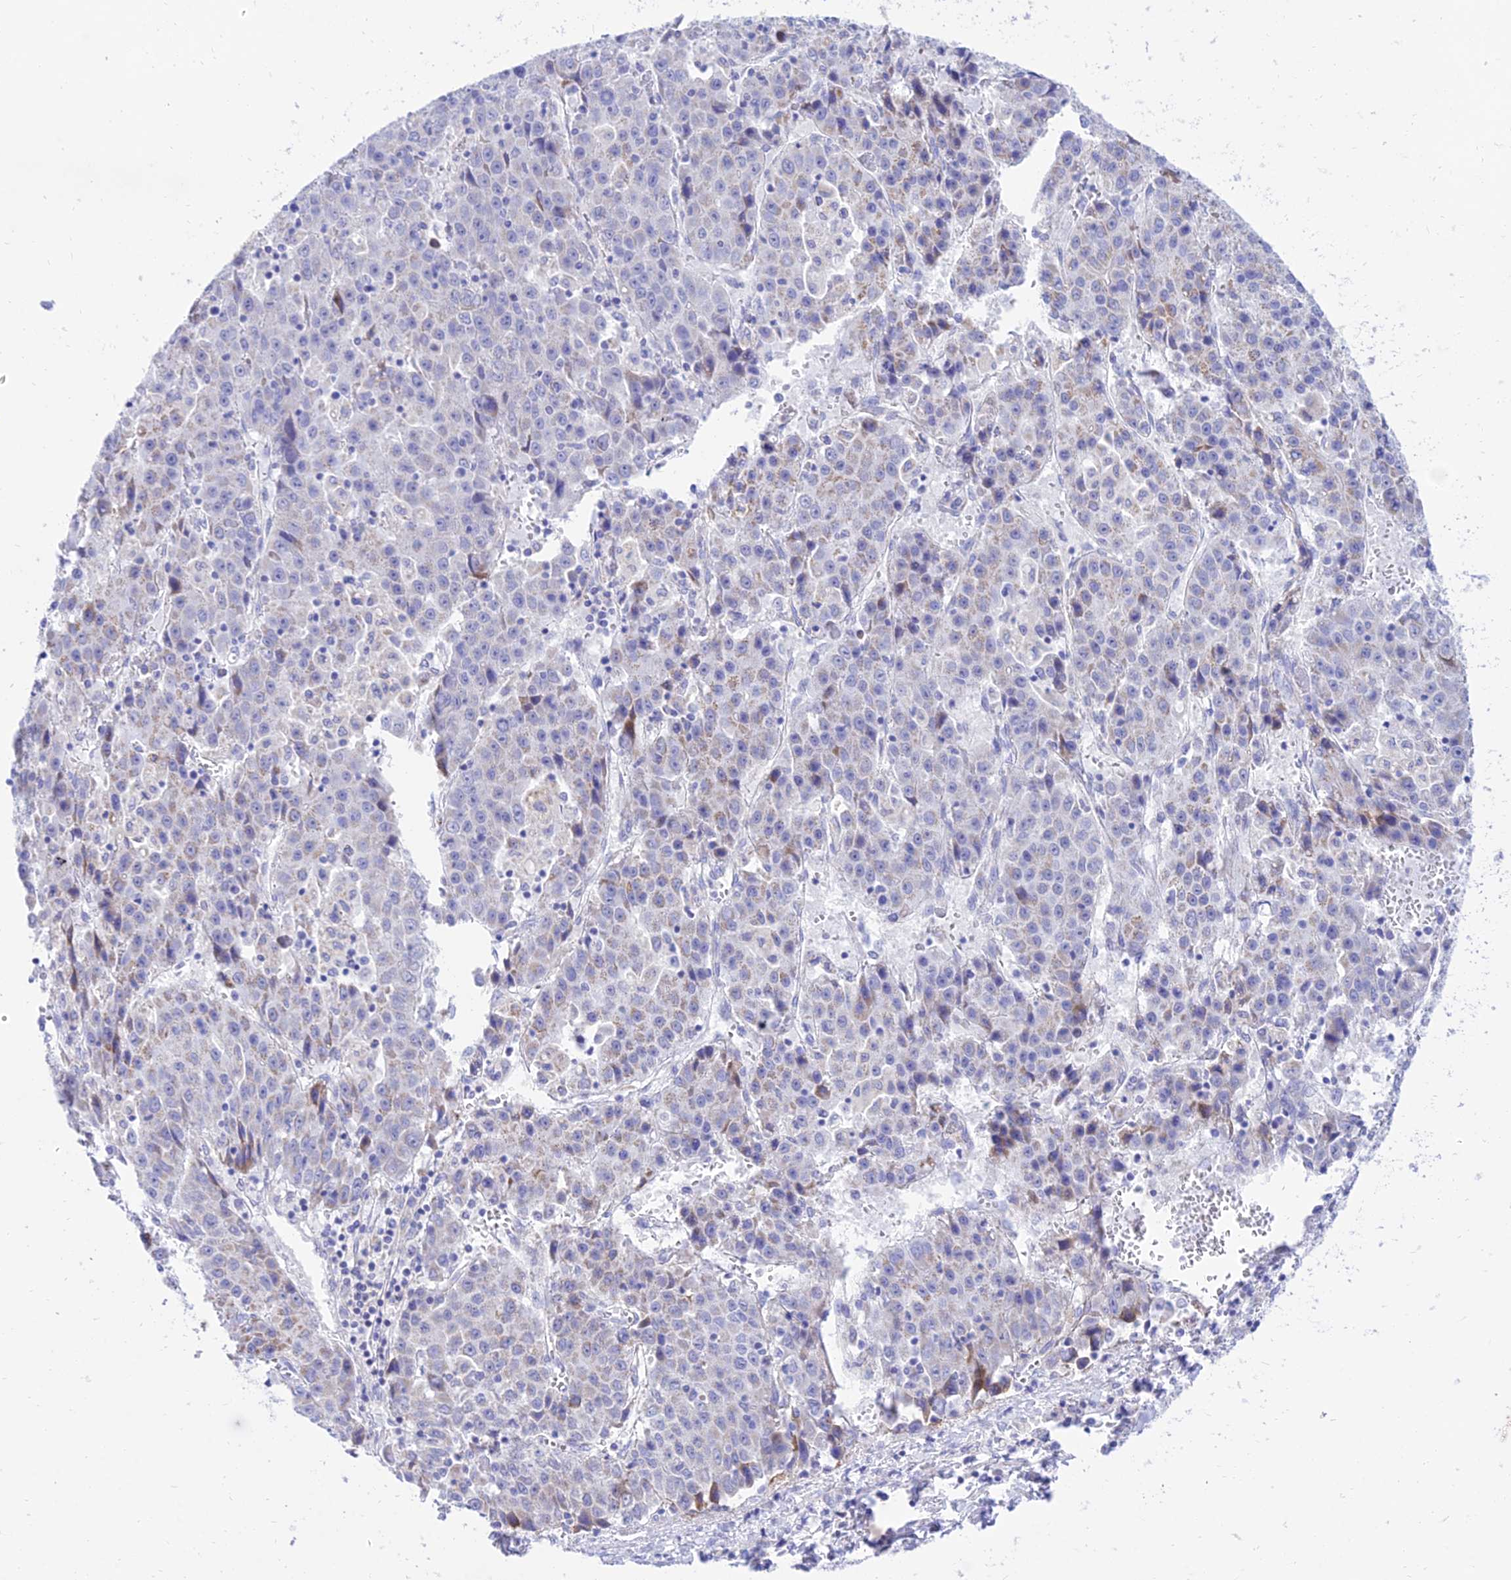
{"staining": {"intensity": "weak", "quantity": "<25%", "location": "cytoplasmic/membranous"}, "tissue": "liver cancer", "cell_type": "Tumor cells", "image_type": "cancer", "snomed": [{"axis": "morphology", "description": "Carcinoma, Hepatocellular, NOS"}, {"axis": "topography", "description": "Liver"}], "caption": "This is an immunohistochemistry histopathology image of human liver cancer. There is no positivity in tumor cells.", "gene": "PKN3", "patient": {"sex": "female", "age": 53}}